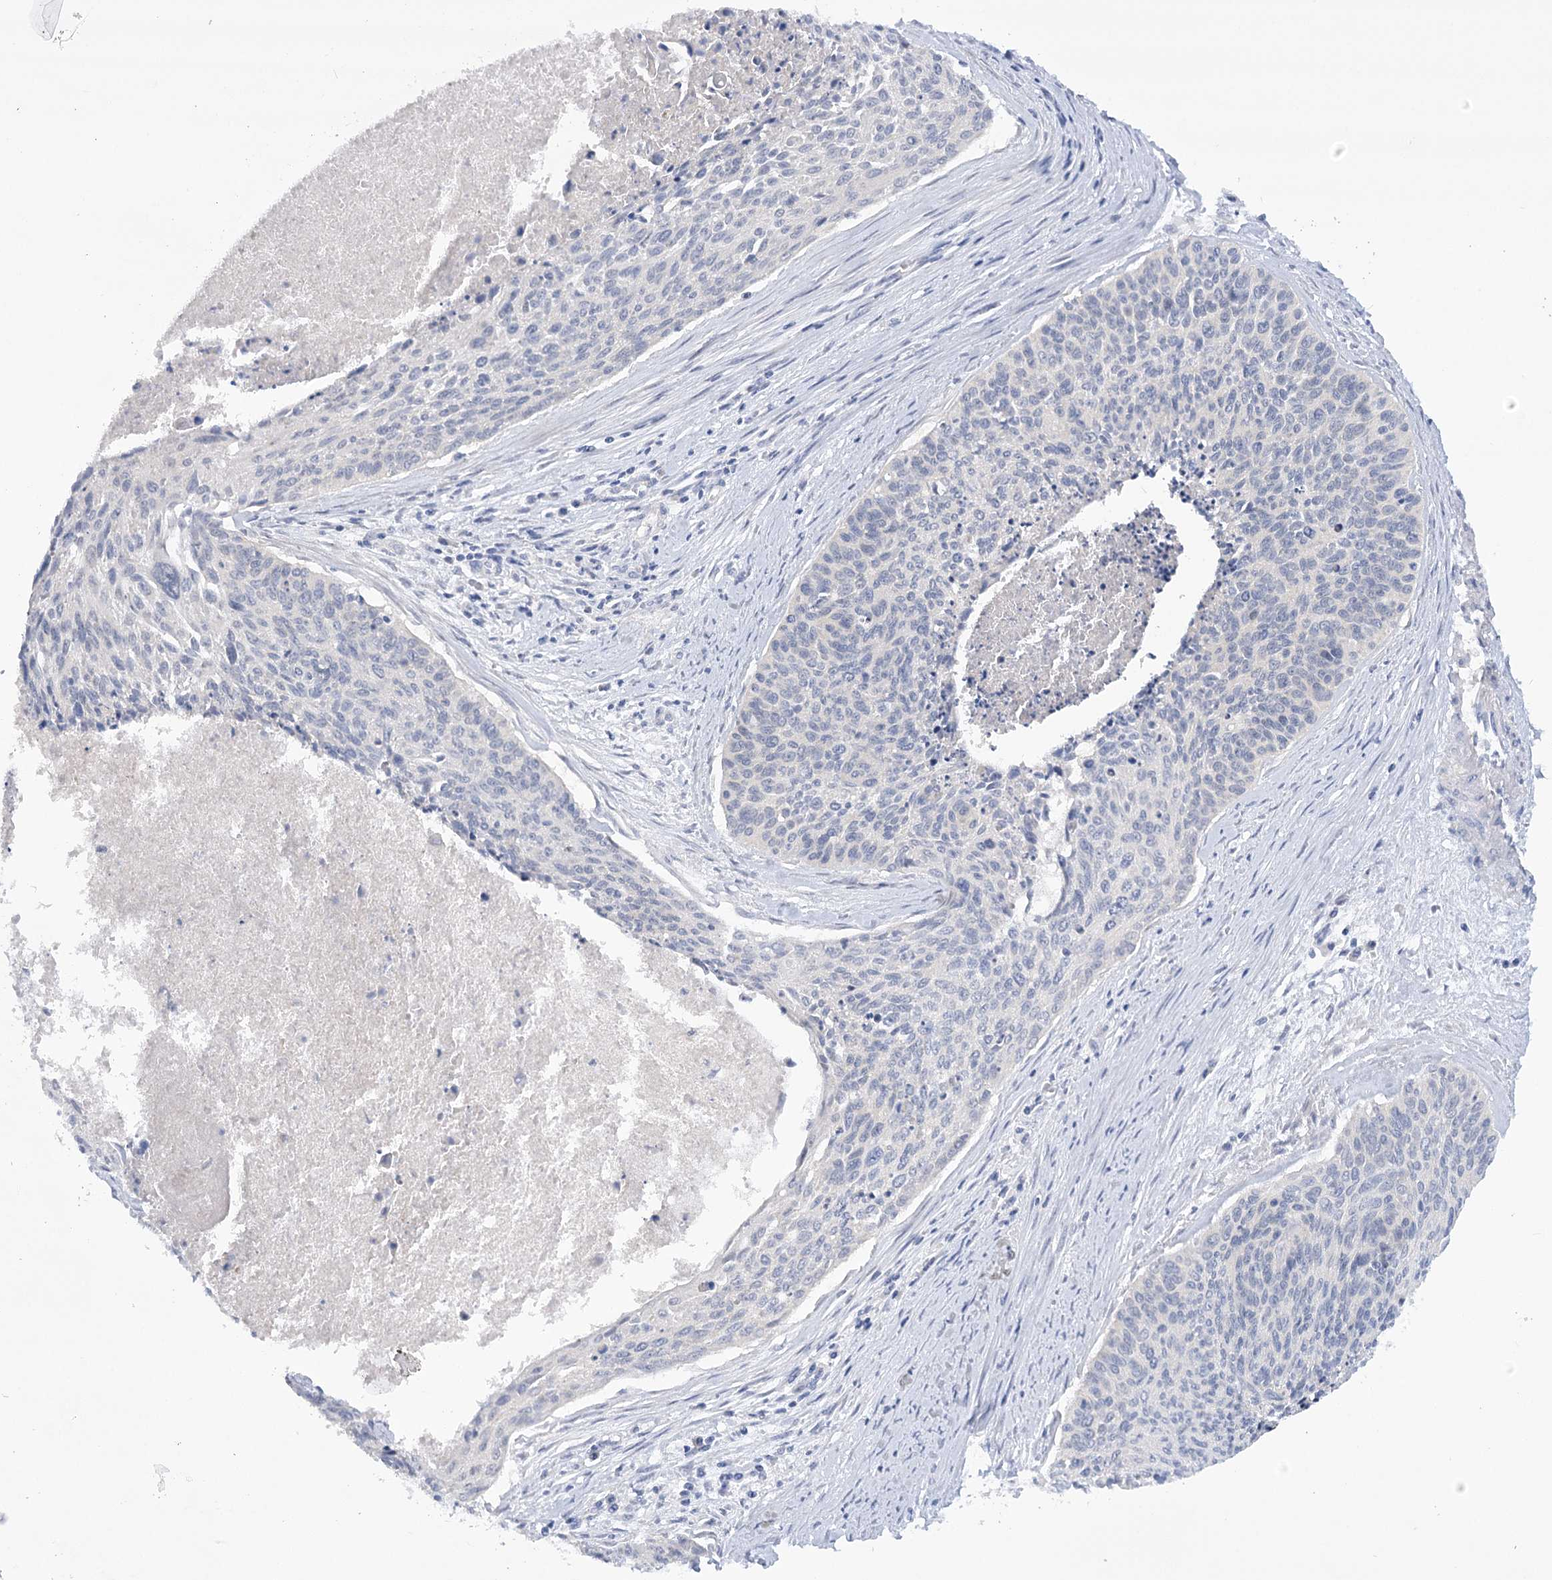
{"staining": {"intensity": "negative", "quantity": "none", "location": "none"}, "tissue": "cervical cancer", "cell_type": "Tumor cells", "image_type": "cancer", "snomed": [{"axis": "morphology", "description": "Squamous cell carcinoma, NOS"}, {"axis": "topography", "description": "Cervix"}], "caption": "This is a photomicrograph of IHC staining of squamous cell carcinoma (cervical), which shows no expression in tumor cells. (DAB immunohistochemistry (IHC), high magnification).", "gene": "DCUN1D1", "patient": {"sex": "female", "age": 55}}